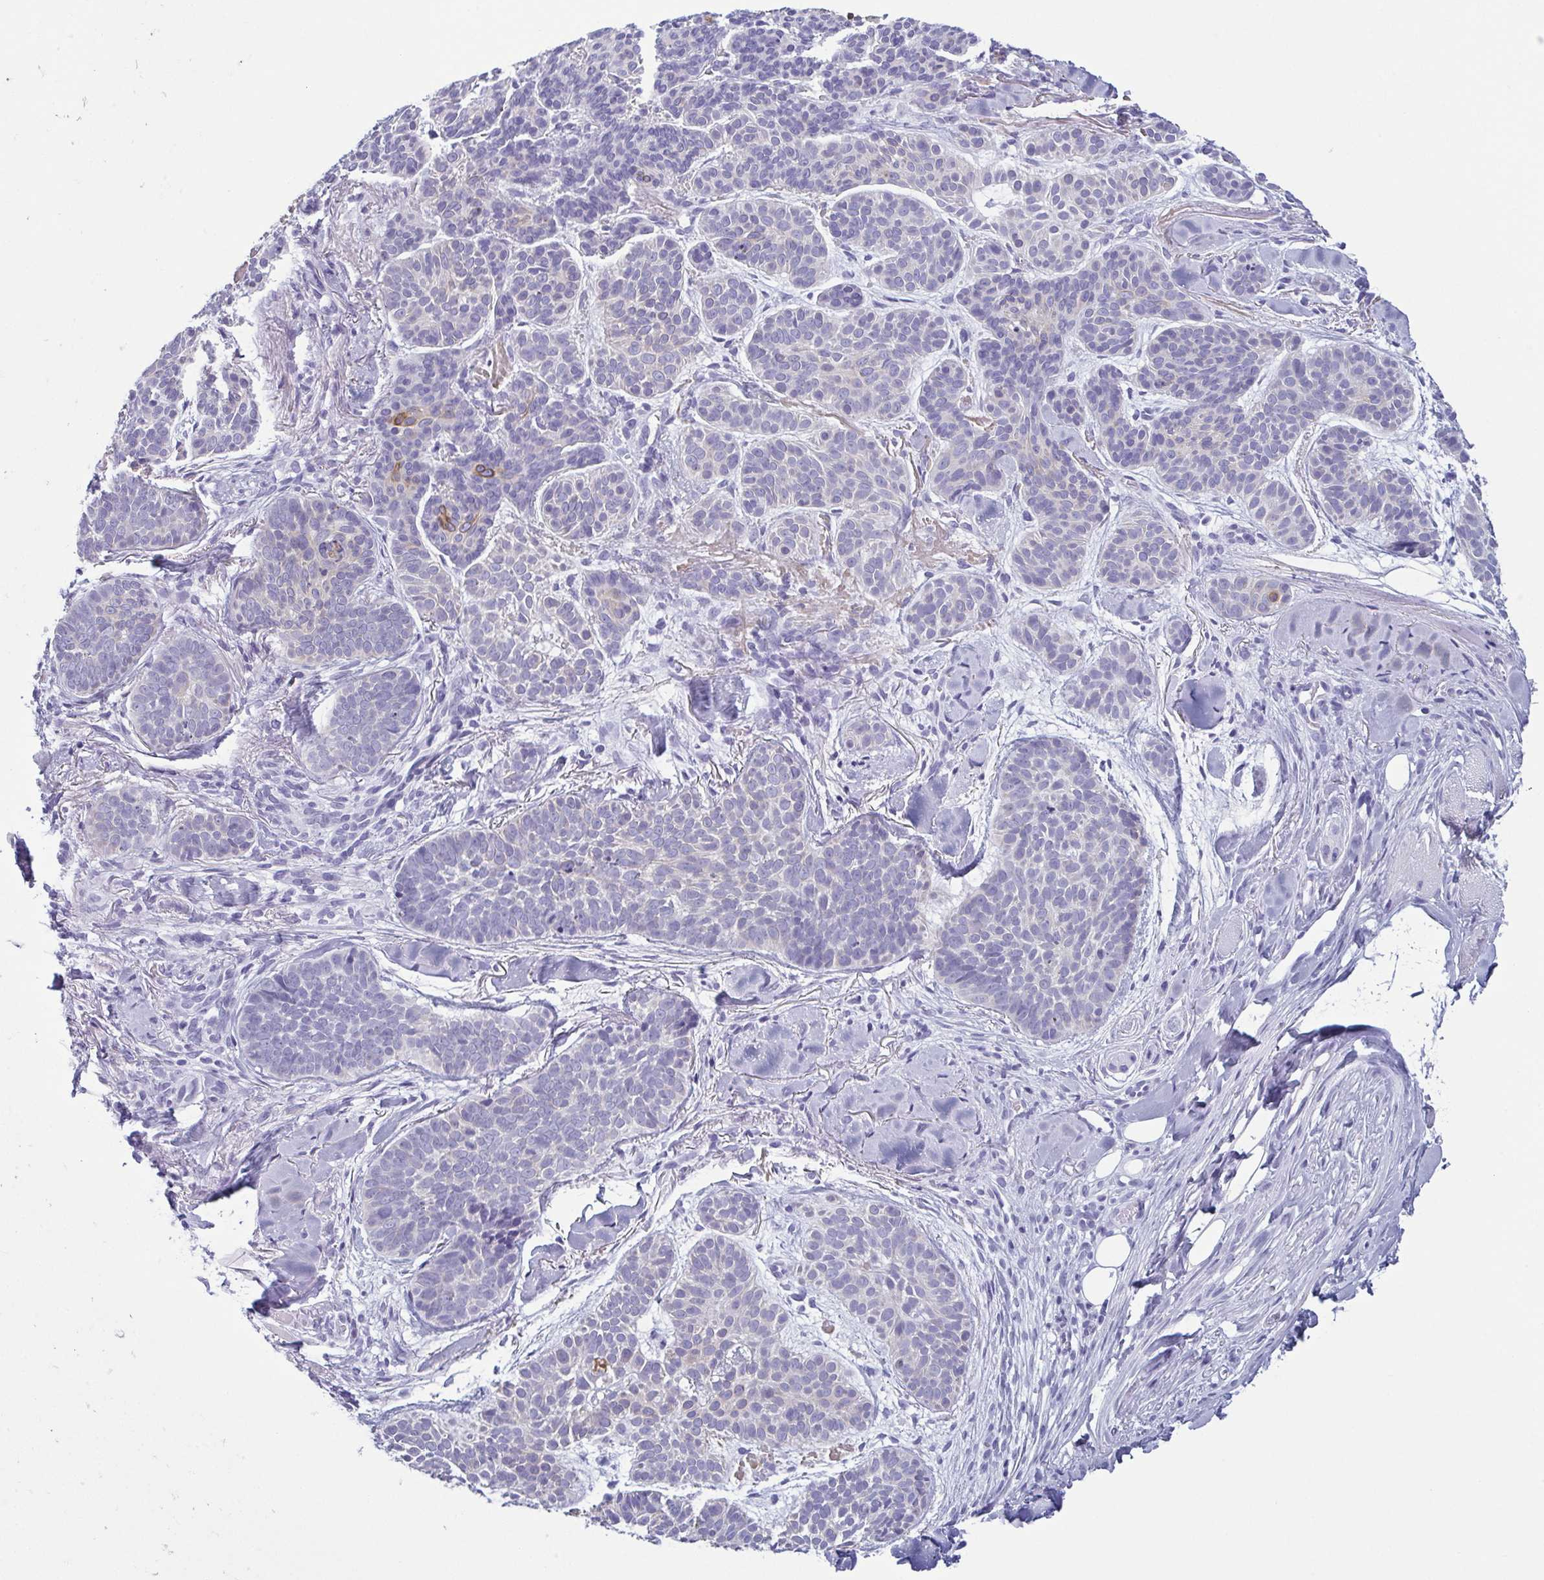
{"staining": {"intensity": "negative", "quantity": "none", "location": "none"}, "tissue": "skin cancer", "cell_type": "Tumor cells", "image_type": "cancer", "snomed": [{"axis": "morphology", "description": "Basal cell carcinoma"}, {"axis": "topography", "description": "Skin"}, {"axis": "topography", "description": "Skin of nose"}], "caption": "The image exhibits no significant staining in tumor cells of skin cancer (basal cell carcinoma).", "gene": "KRT10", "patient": {"sex": "female", "age": 81}}